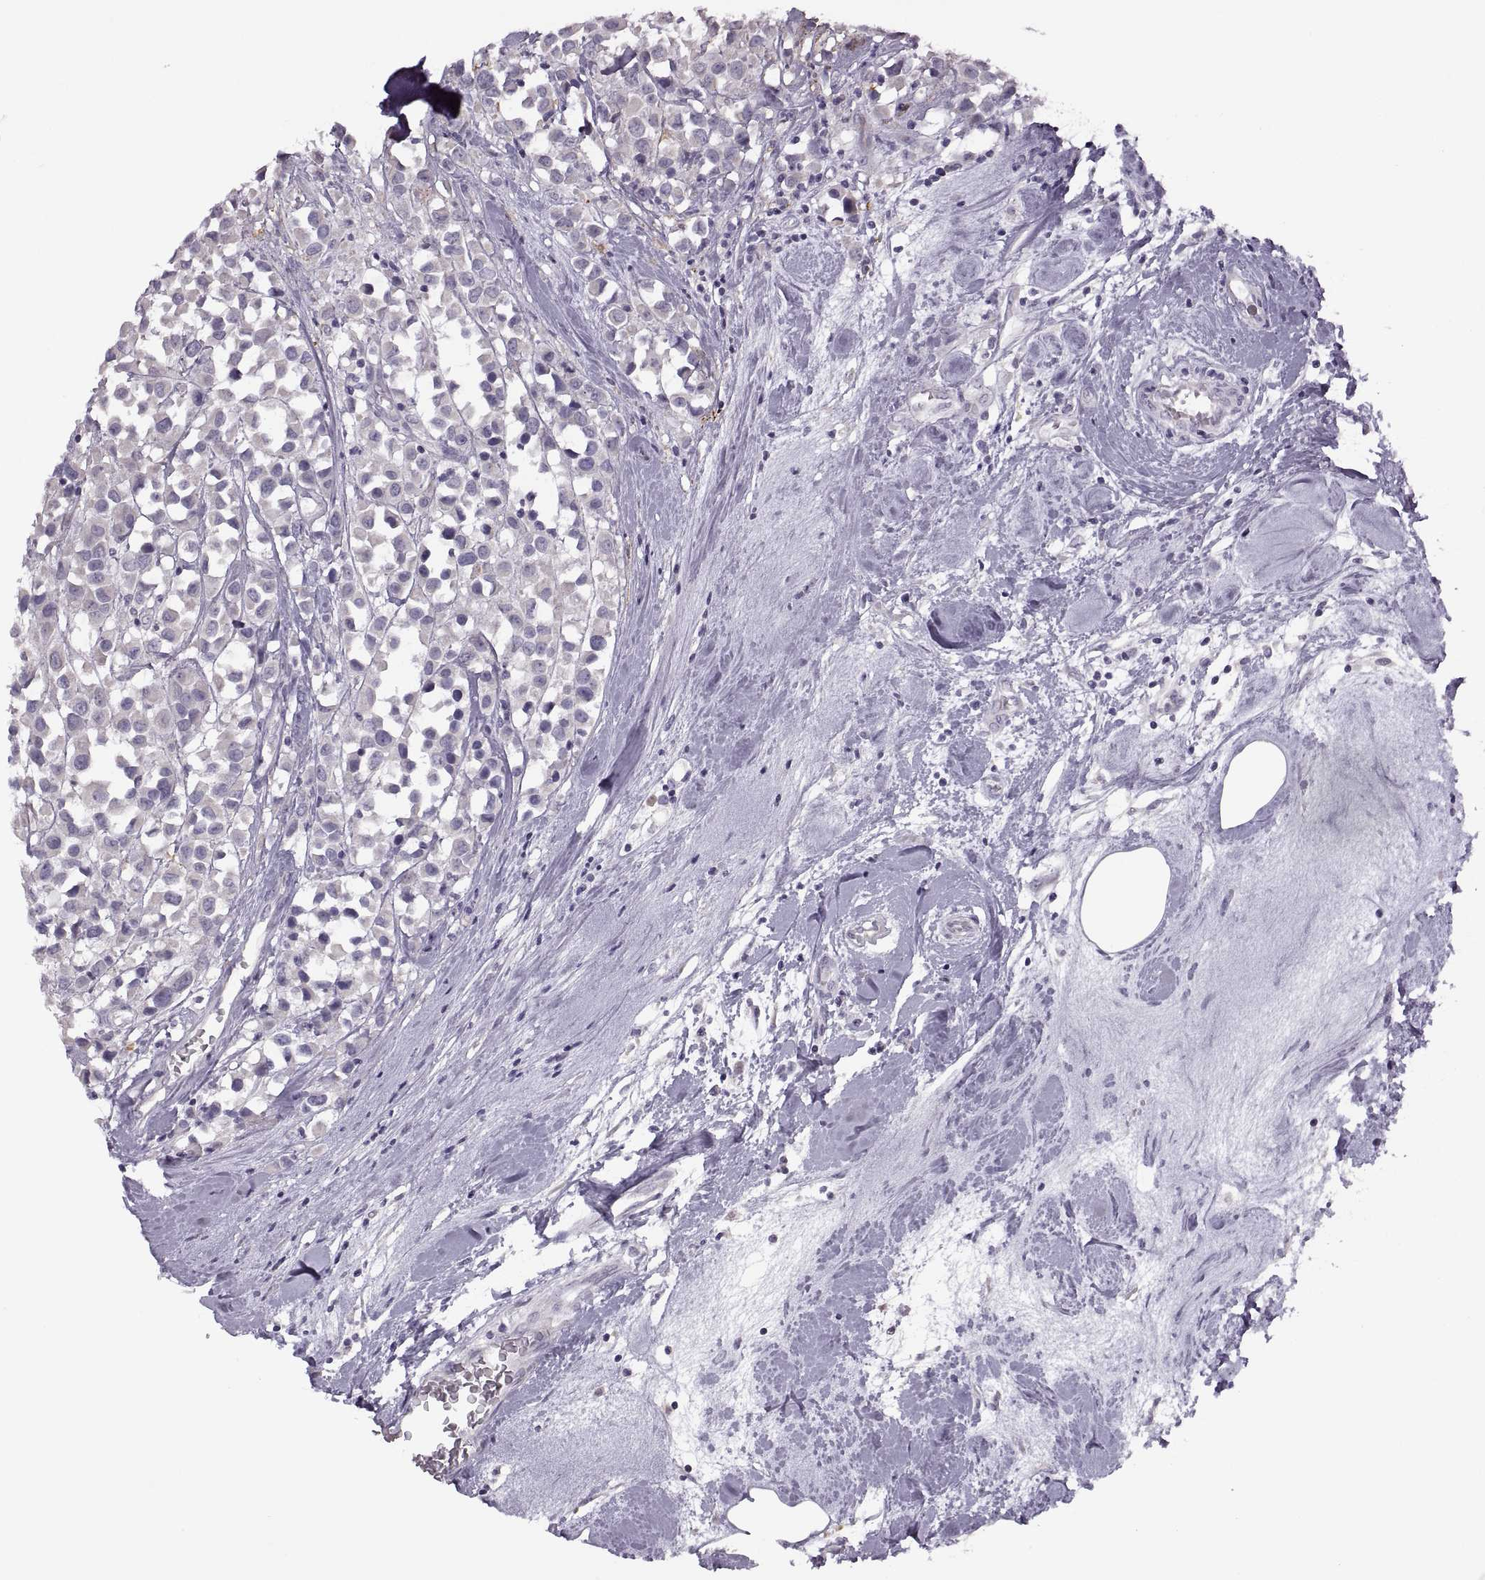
{"staining": {"intensity": "negative", "quantity": "none", "location": "none"}, "tissue": "breast cancer", "cell_type": "Tumor cells", "image_type": "cancer", "snomed": [{"axis": "morphology", "description": "Duct carcinoma"}, {"axis": "topography", "description": "Breast"}], "caption": "An IHC micrograph of infiltrating ductal carcinoma (breast) is shown. There is no staining in tumor cells of infiltrating ductal carcinoma (breast).", "gene": "H2AP", "patient": {"sex": "female", "age": 61}}